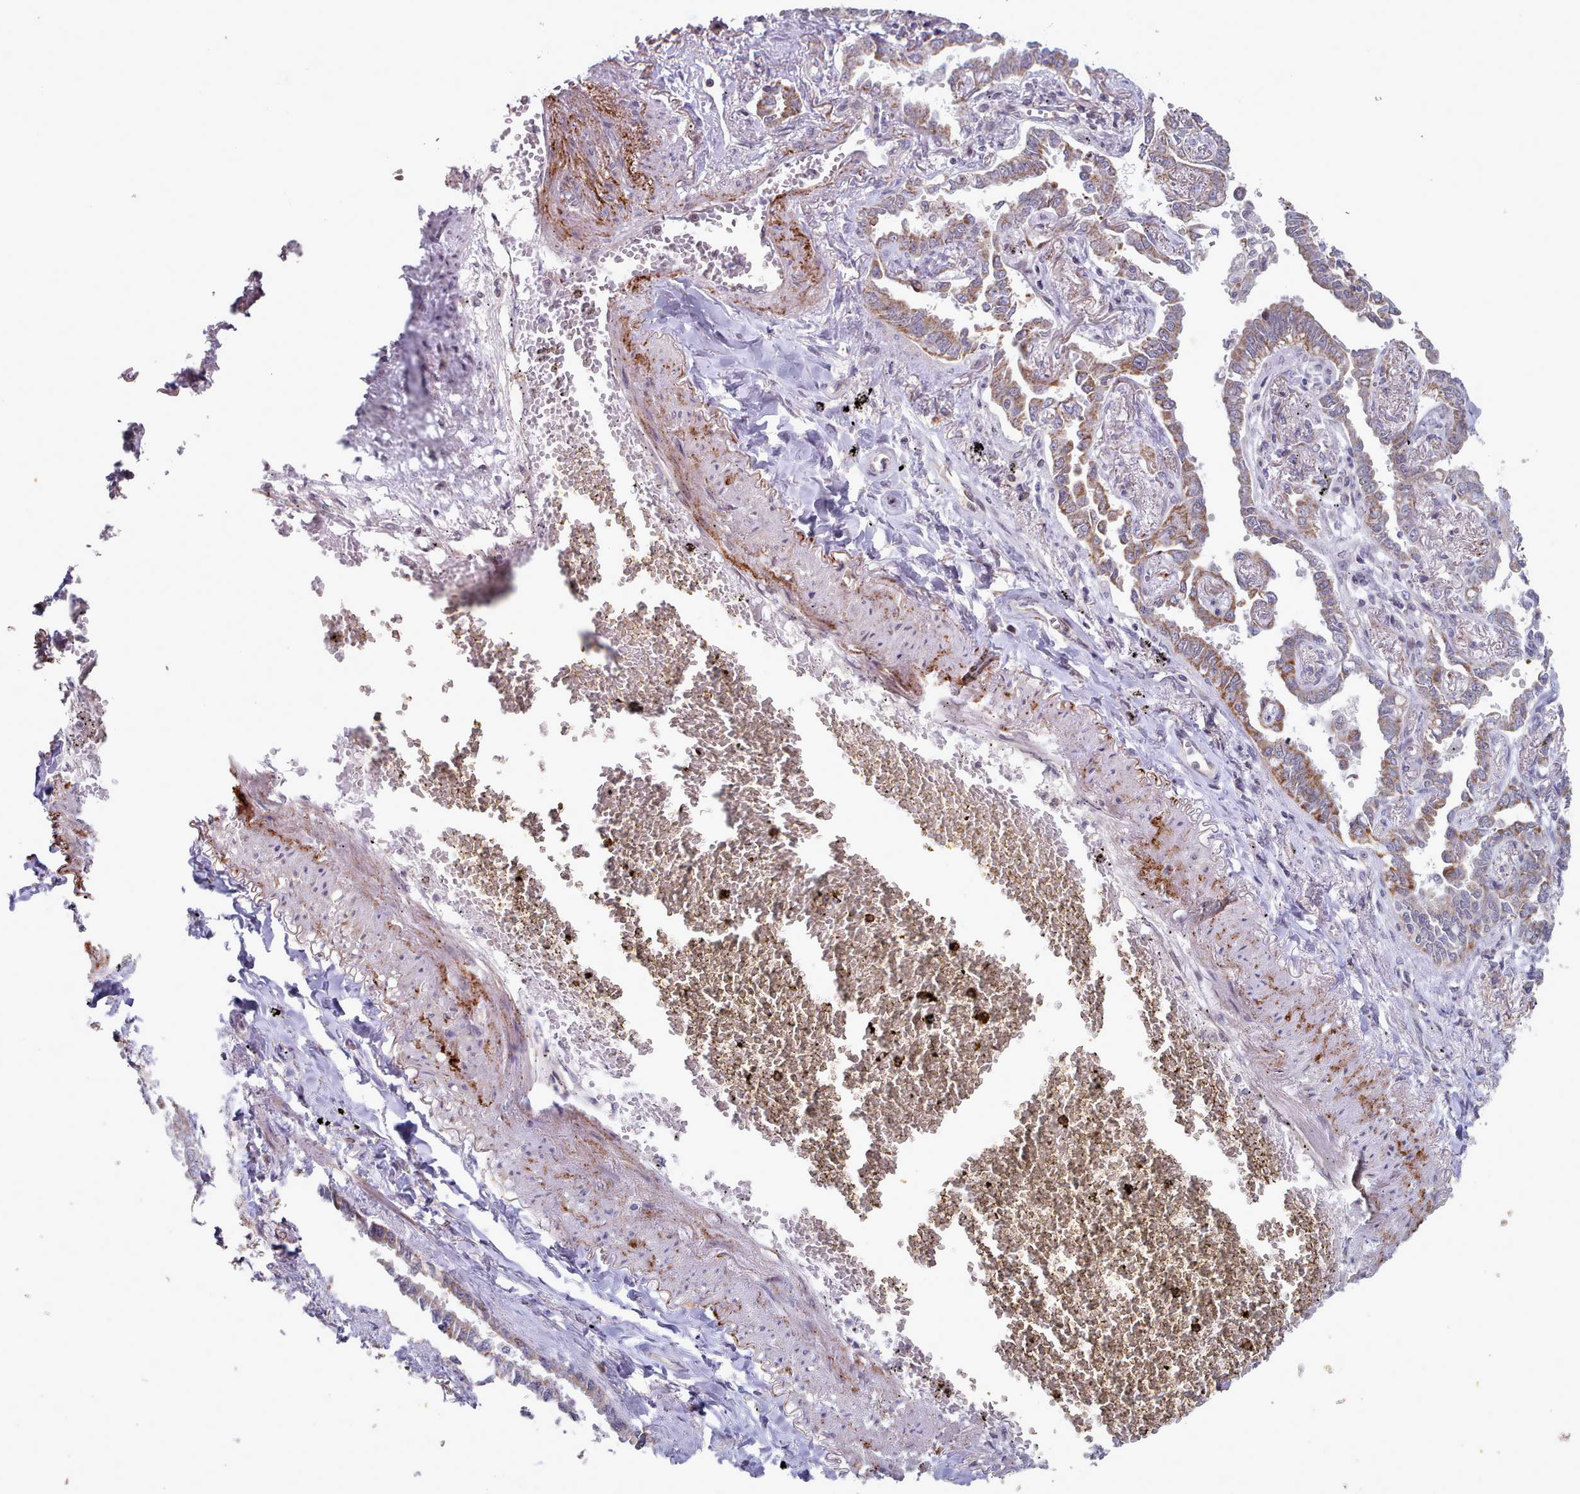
{"staining": {"intensity": "strong", "quantity": ">75%", "location": "cytoplasmic/membranous"}, "tissue": "lung cancer", "cell_type": "Tumor cells", "image_type": "cancer", "snomed": [{"axis": "morphology", "description": "Adenocarcinoma, NOS"}, {"axis": "topography", "description": "Lung"}], "caption": "High-magnification brightfield microscopy of lung cancer (adenocarcinoma) stained with DAB (3,3'-diaminobenzidine) (brown) and counterstained with hematoxylin (blue). tumor cells exhibit strong cytoplasmic/membranous expression is seen in approximately>75% of cells. Nuclei are stained in blue.", "gene": "TRARG1", "patient": {"sex": "male", "age": 67}}